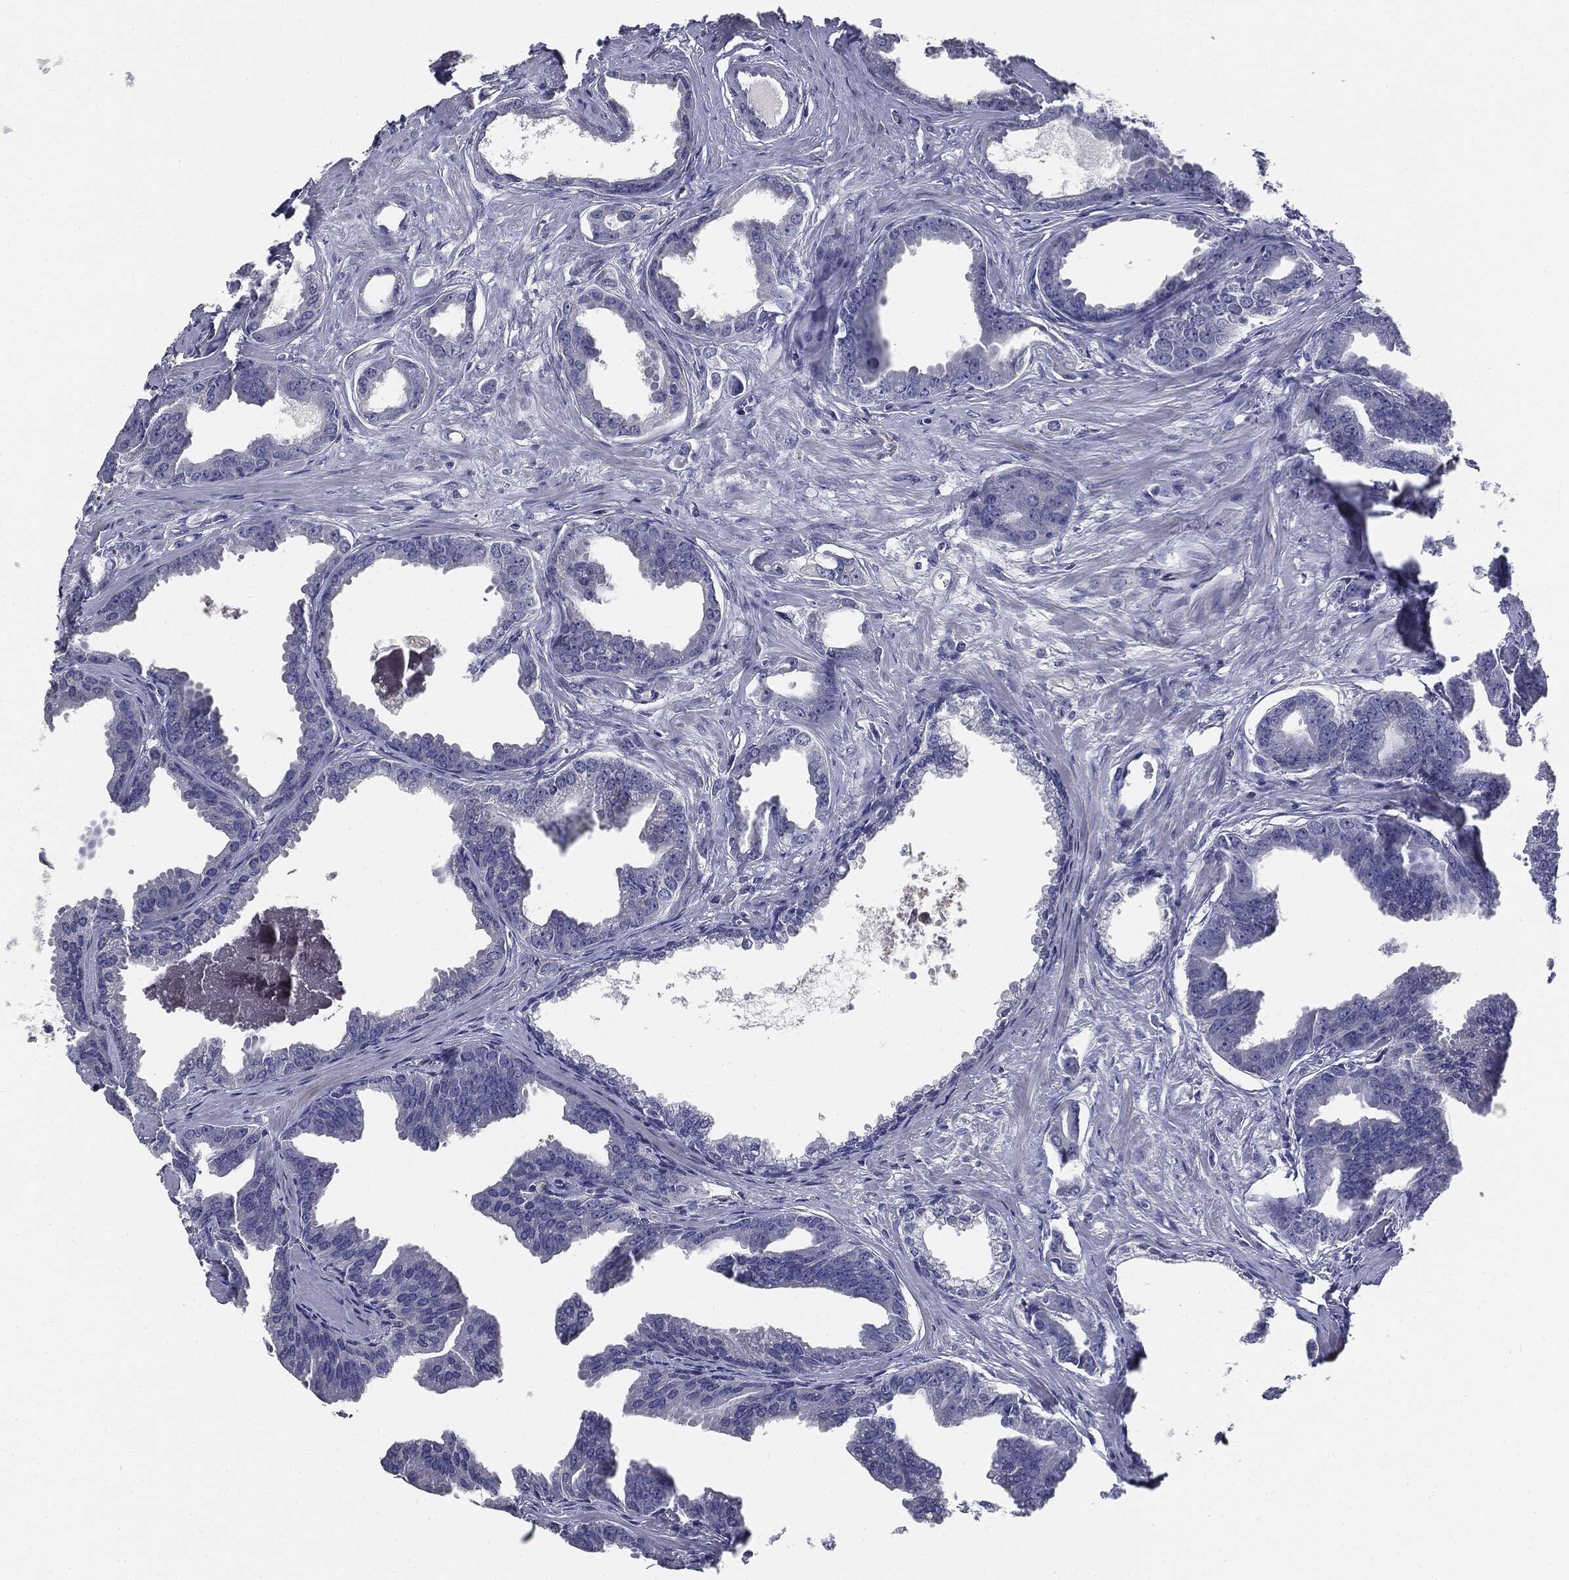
{"staining": {"intensity": "negative", "quantity": "none", "location": "none"}, "tissue": "prostate cancer", "cell_type": "Tumor cells", "image_type": "cancer", "snomed": [{"axis": "morphology", "description": "Adenocarcinoma, NOS"}, {"axis": "topography", "description": "Prostate"}], "caption": "Protein analysis of prostate cancer reveals no significant staining in tumor cells.", "gene": "AFP", "patient": {"sex": "male", "age": 66}}